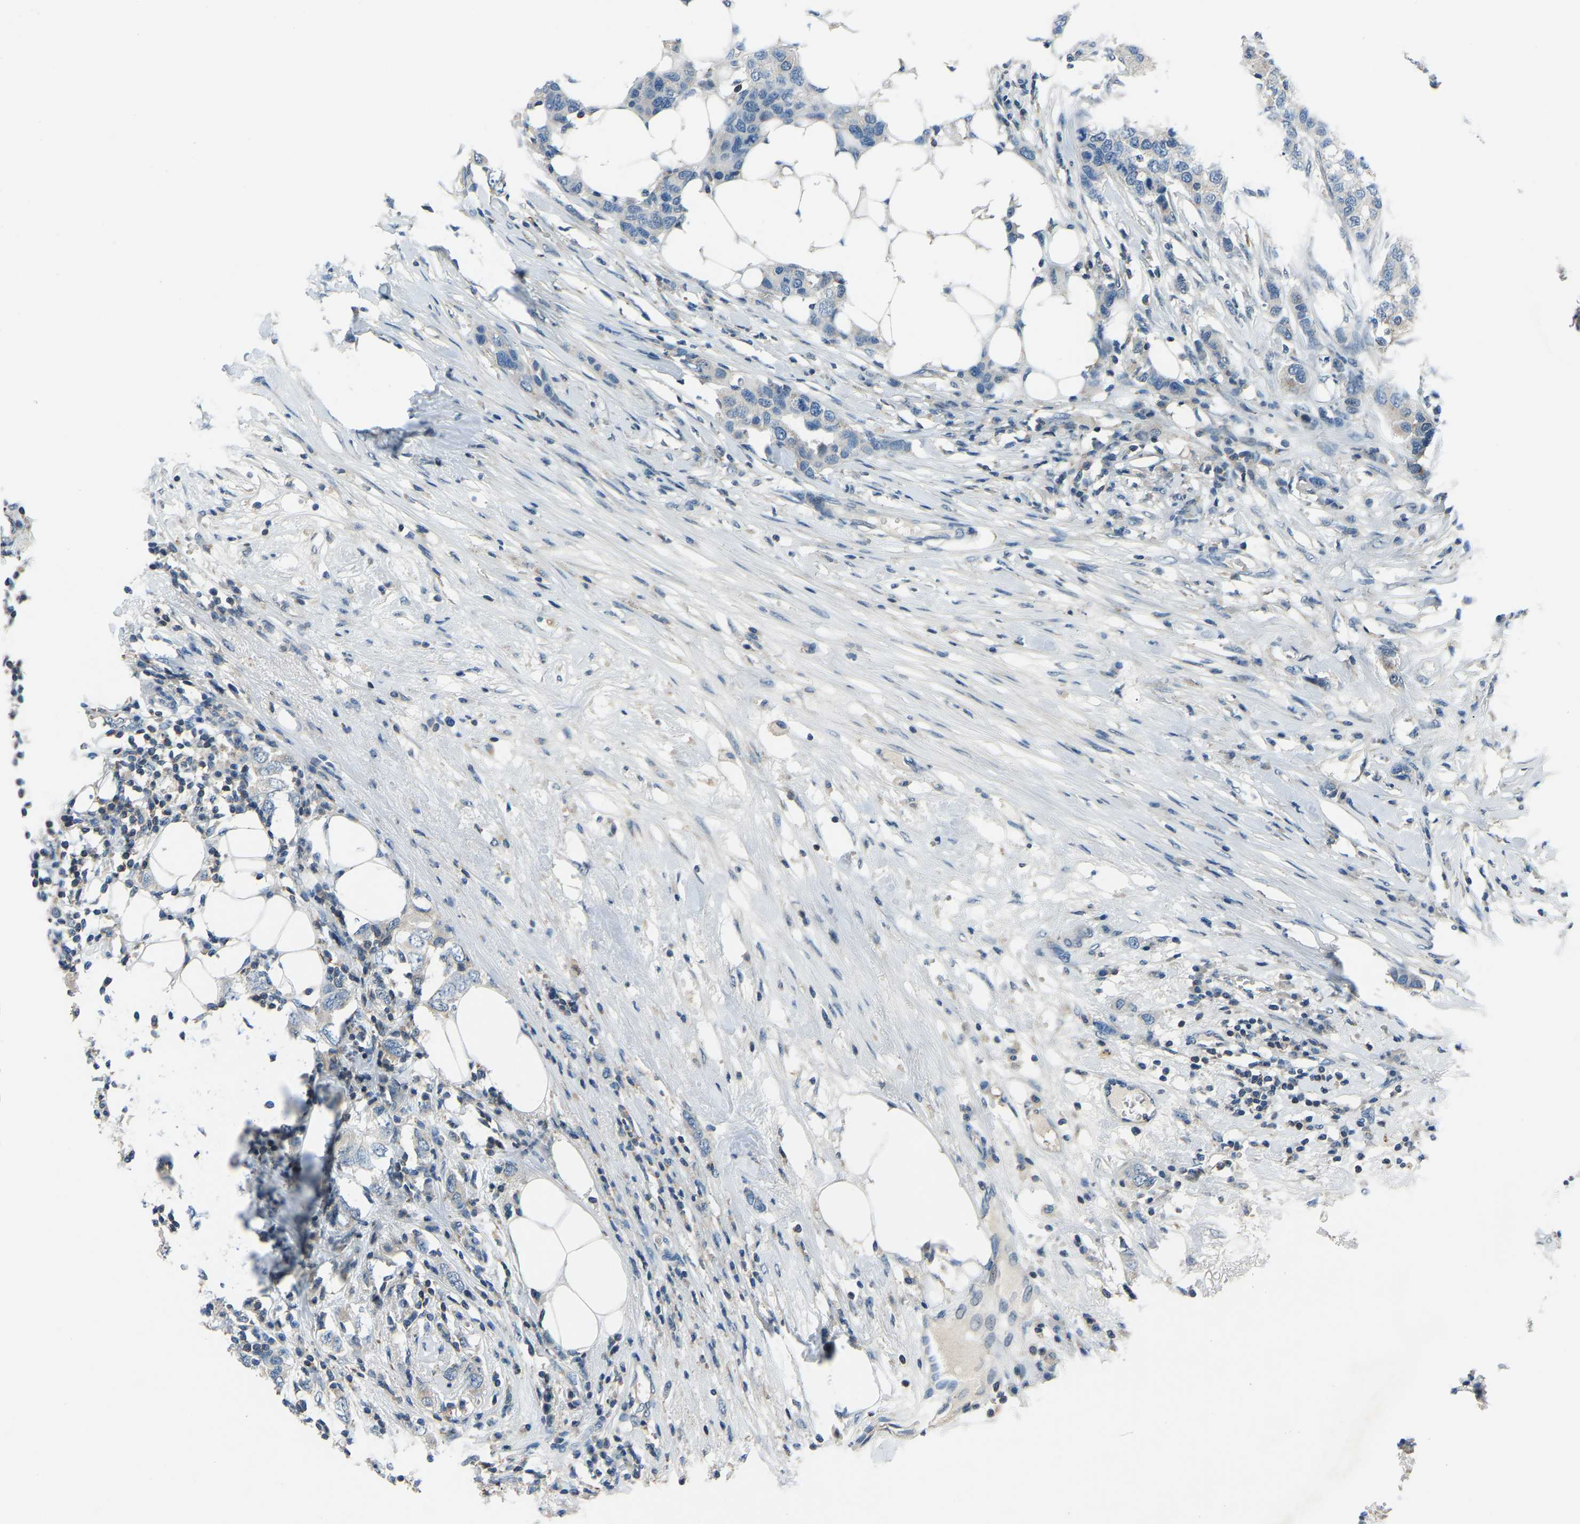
{"staining": {"intensity": "negative", "quantity": "none", "location": "none"}, "tissue": "breast cancer", "cell_type": "Tumor cells", "image_type": "cancer", "snomed": [{"axis": "morphology", "description": "Duct carcinoma"}, {"axis": "topography", "description": "Breast"}], "caption": "DAB (3,3'-diaminobenzidine) immunohistochemical staining of human breast cancer shows no significant expression in tumor cells. Nuclei are stained in blue.", "gene": "XIRP1", "patient": {"sex": "female", "age": 50}}